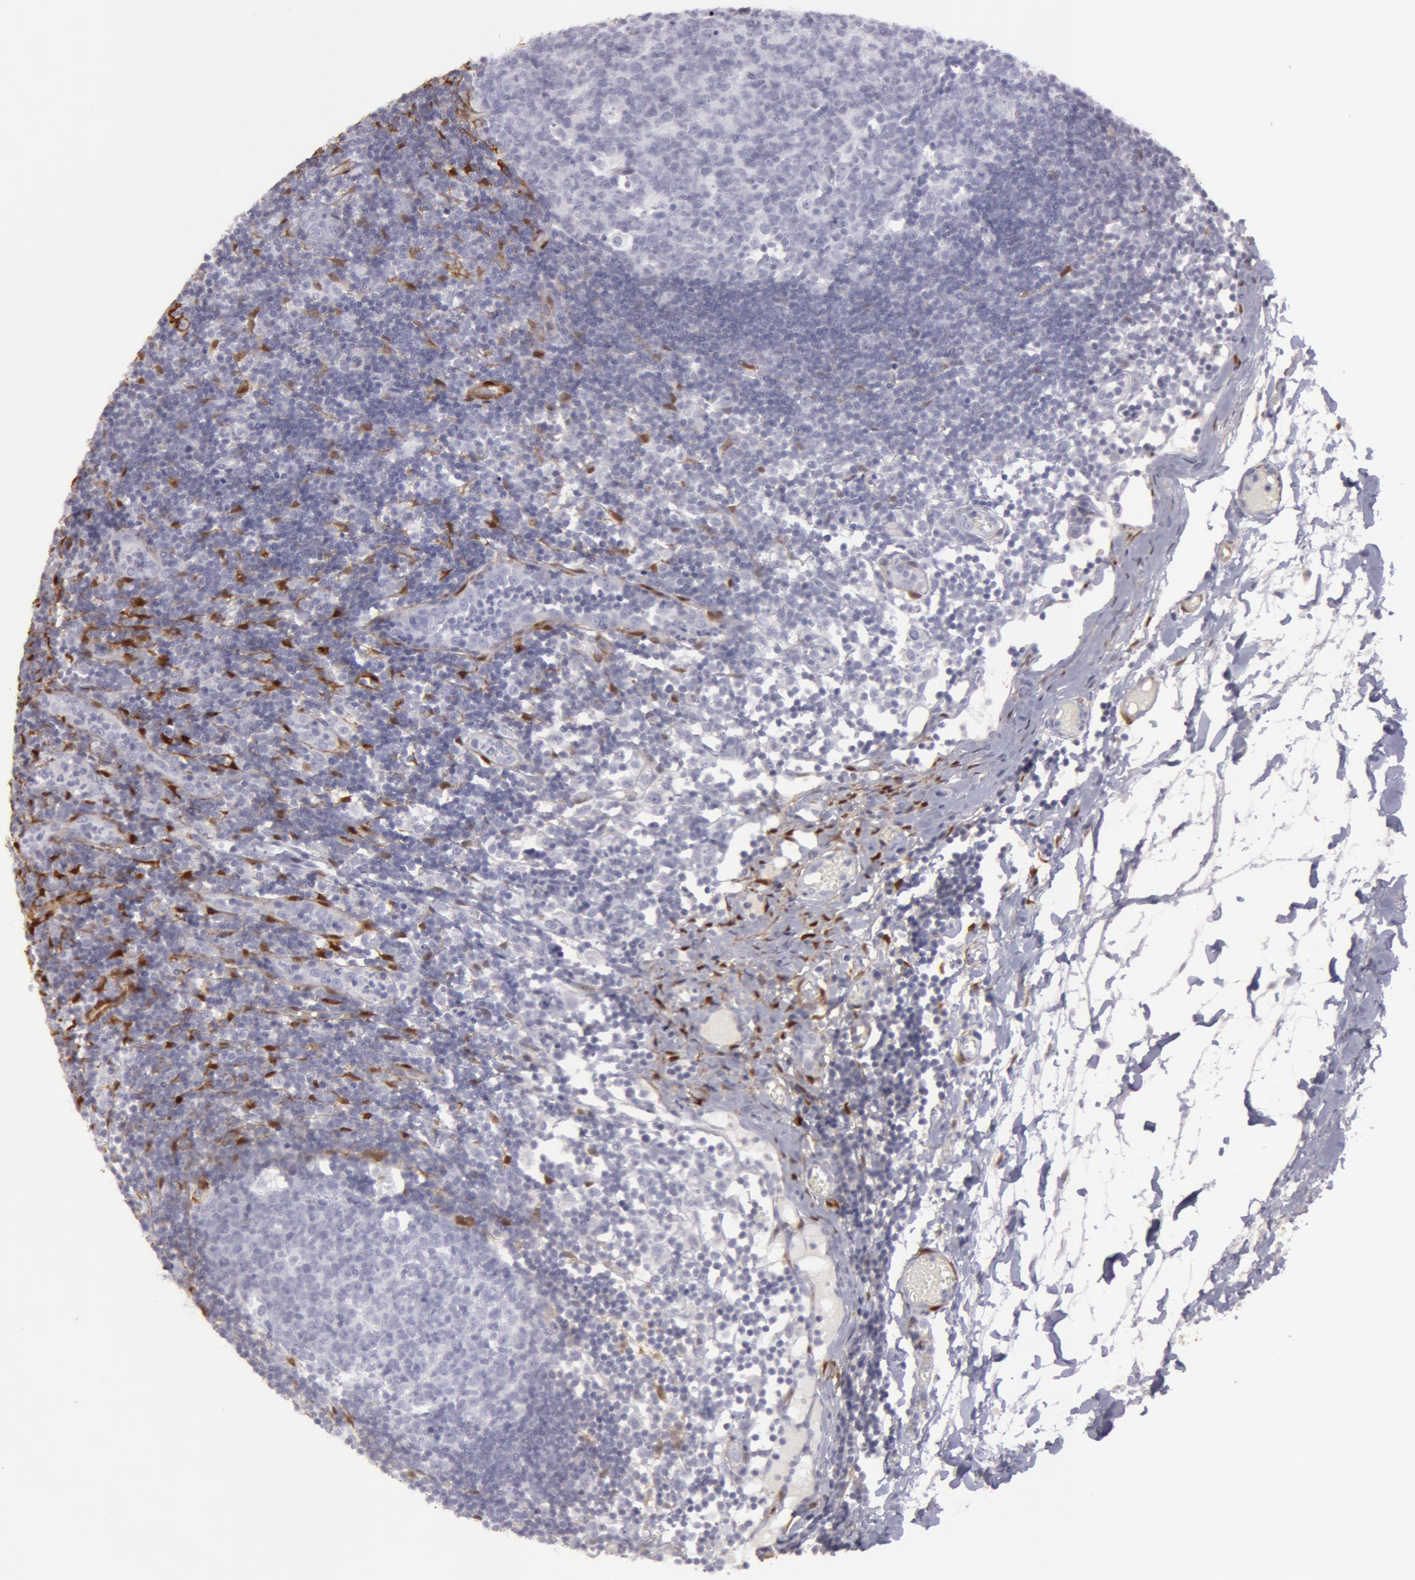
{"staining": {"intensity": "negative", "quantity": "none", "location": "none"}, "tissue": "lymph node", "cell_type": "Germinal center cells", "image_type": "normal", "snomed": [{"axis": "morphology", "description": "Normal tissue, NOS"}, {"axis": "morphology", "description": "Inflammation, NOS"}, {"axis": "topography", "description": "Lymph node"}, {"axis": "topography", "description": "Salivary gland"}], "caption": "This is an IHC histopathology image of unremarkable human lymph node. There is no expression in germinal center cells.", "gene": "TAGLN", "patient": {"sex": "male", "age": 3}}